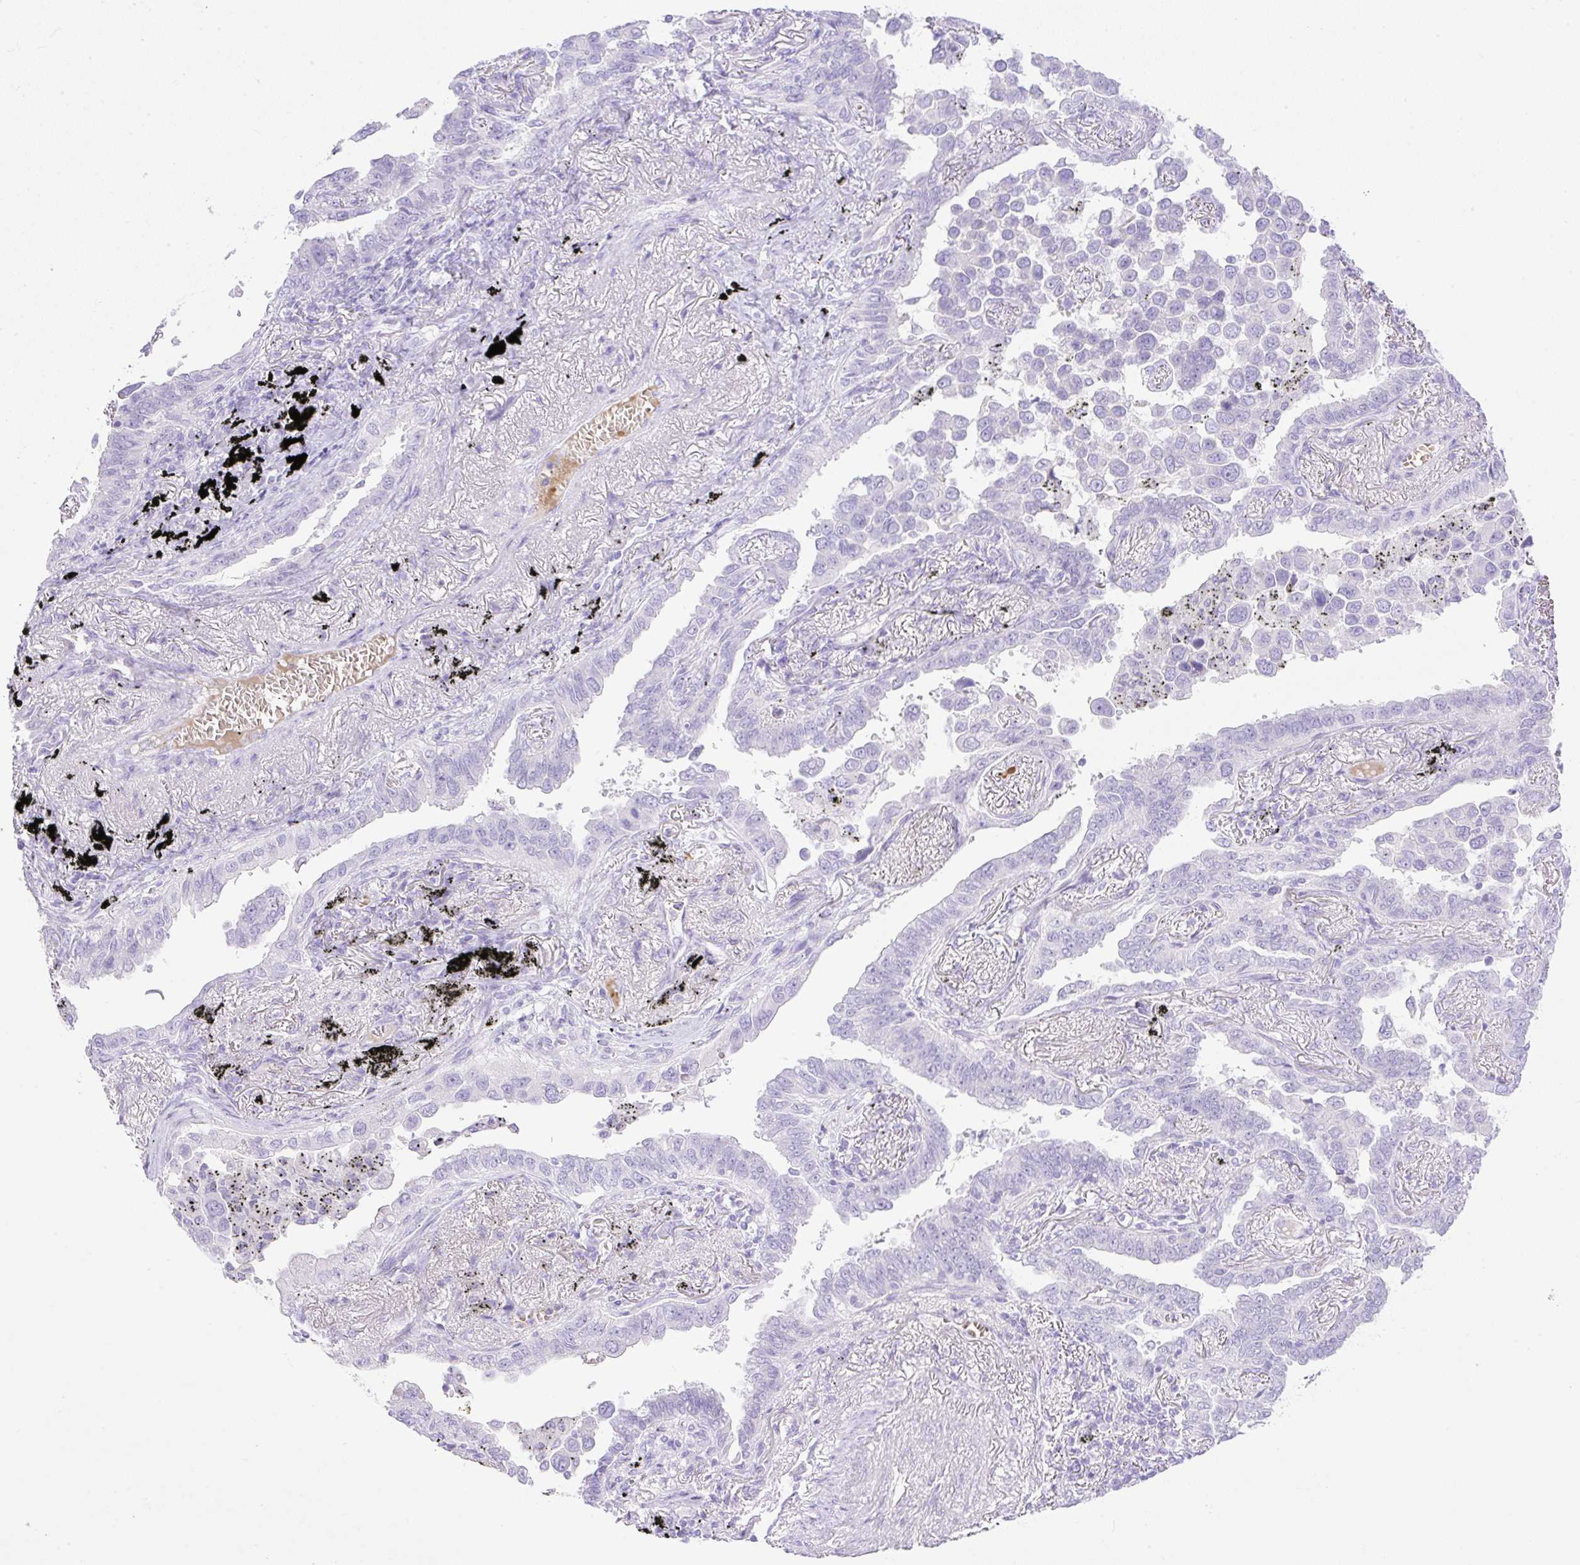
{"staining": {"intensity": "negative", "quantity": "none", "location": "none"}, "tissue": "lung cancer", "cell_type": "Tumor cells", "image_type": "cancer", "snomed": [{"axis": "morphology", "description": "Adenocarcinoma, NOS"}, {"axis": "topography", "description": "Lung"}], "caption": "There is no significant staining in tumor cells of lung cancer (adenocarcinoma).", "gene": "CDX1", "patient": {"sex": "male", "age": 67}}